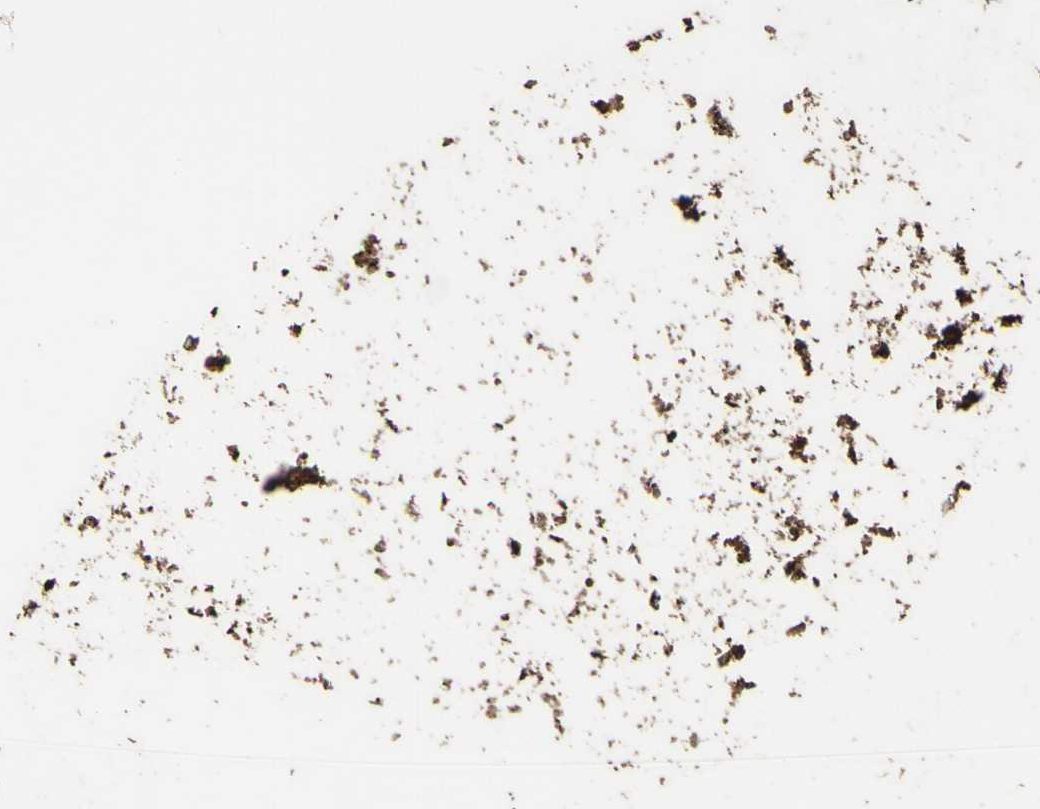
{"staining": {"intensity": "moderate", "quantity": ">75%", "location": "cytoplasmic/membranous"}, "tissue": "breast cancer", "cell_type": "Tumor cells", "image_type": "cancer", "snomed": [{"axis": "morphology", "description": "Duct carcinoma"}, {"axis": "topography", "description": "Breast"}], "caption": "Human breast cancer stained with a protein marker demonstrates moderate staining in tumor cells.", "gene": "PTGDS", "patient": {"sex": "female", "age": 27}}